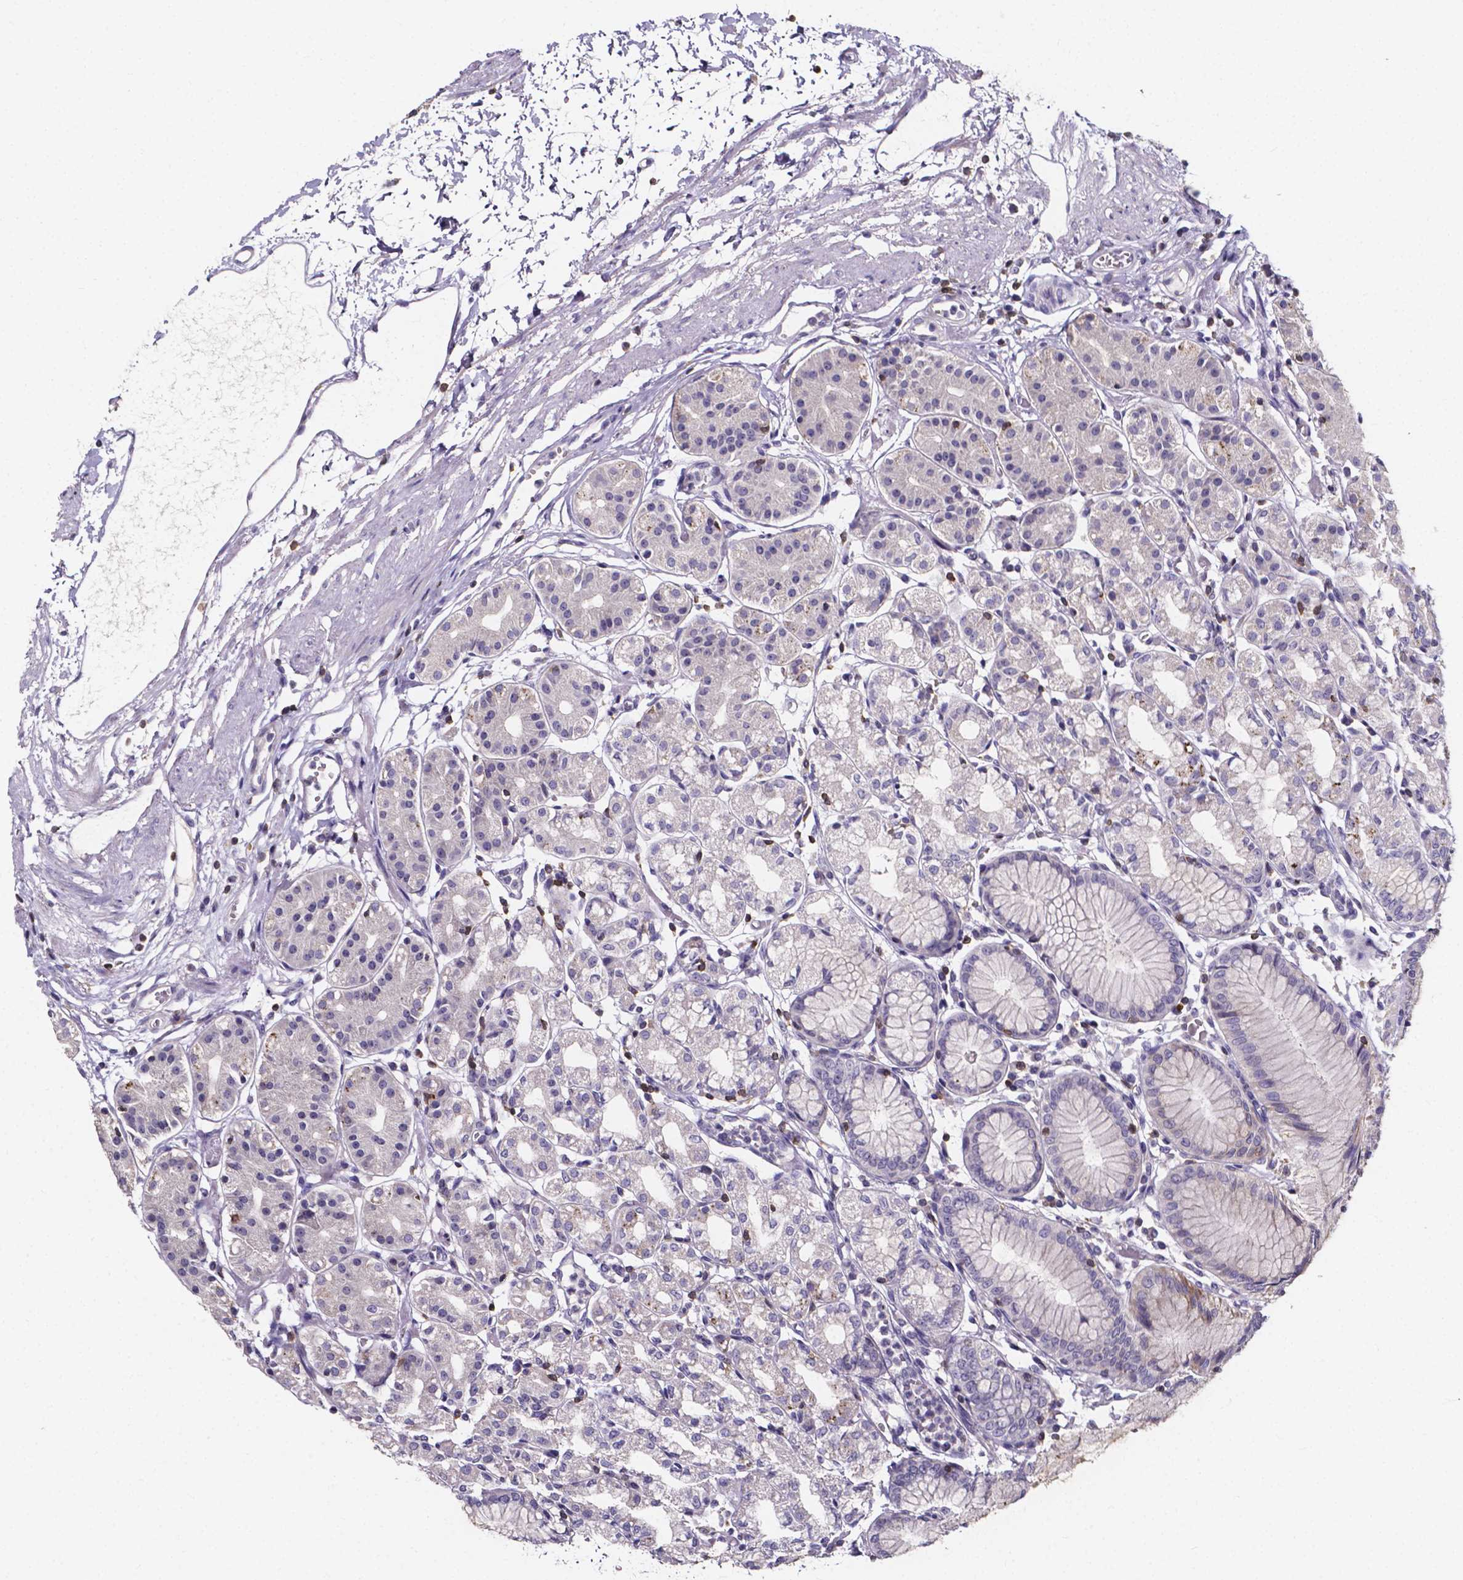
{"staining": {"intensity": "strong", "quantity": "<25%", "location": "cytoplasmic/membranous"}, "tissue": "stomach", "cell_type": "Glandular cells", "image_type": "normal", "snomed": [{"axis": "morphology", "description": "Normal tissue, NOS"}, {"axis": "topography", "description": "Skeletal muscle"}, {"axis": "topography", "description": "Stomach"}], "caption": "About <25% of glandular cells in unremarkable stomach show strong cytoplasmic/membranous protein expression as visualized by brown immunohistochemical staining.", "gene": "THEMIS", "patient": {"sex": "female", "age": 57}}